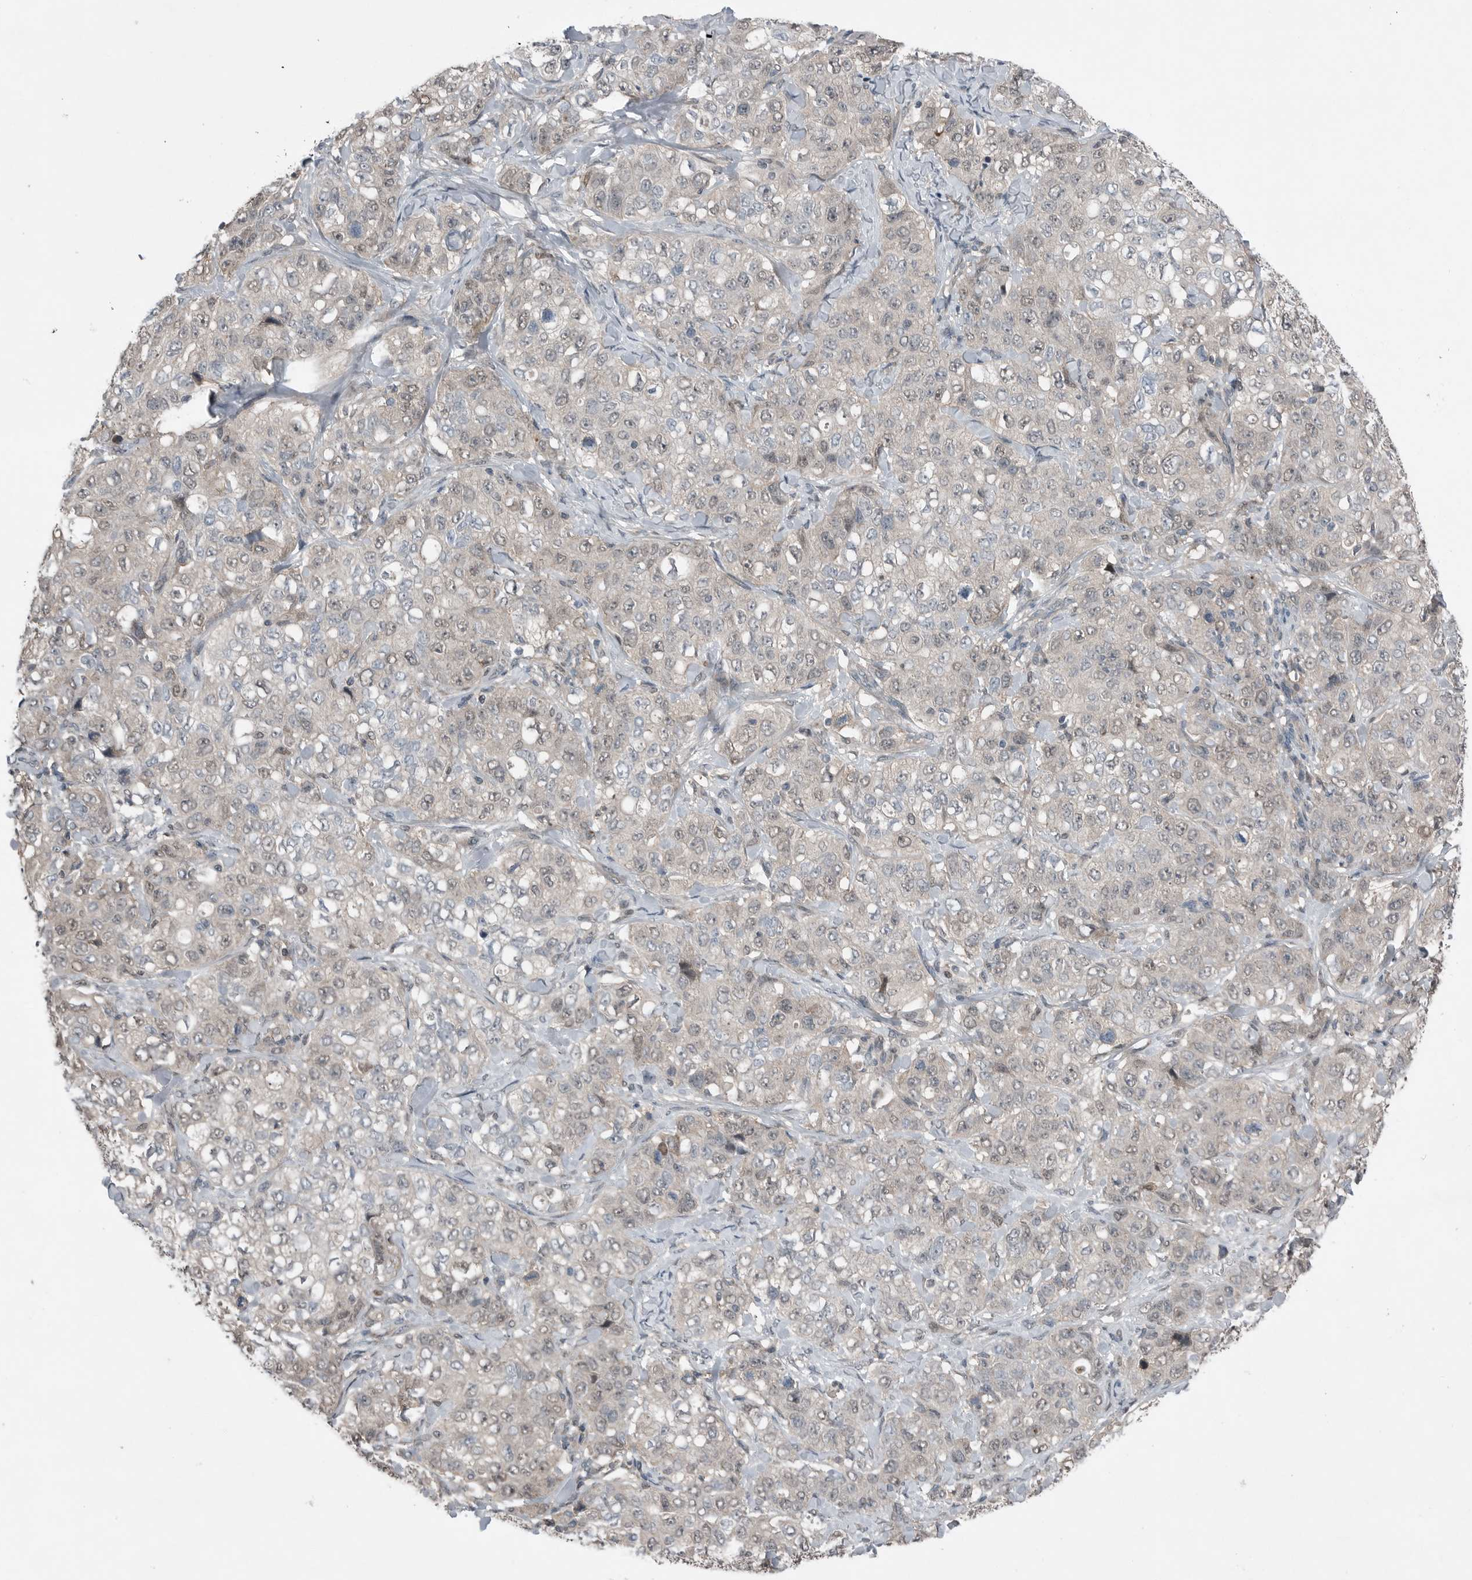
{"staining": {"intensity": "negative", "quantity": "none", "location": "none"}, "tissue": "stomach cancer", "cell_type": "Tumor cells", "image_type": "cancer", "snomed": [{"axis": "morphology", "description": "Adenocarcinoma, NOS"}, {"axis": "topography", "description": "Stomach"}], "caption": "An IHC image of stomach cancer (adenocarcinoma) is shown. There is no staining in tumor cells of stomach cancer (adenocarcinoma).", "gene": "MFAP3L", "patient": {"sex": "male", "age": 48}}